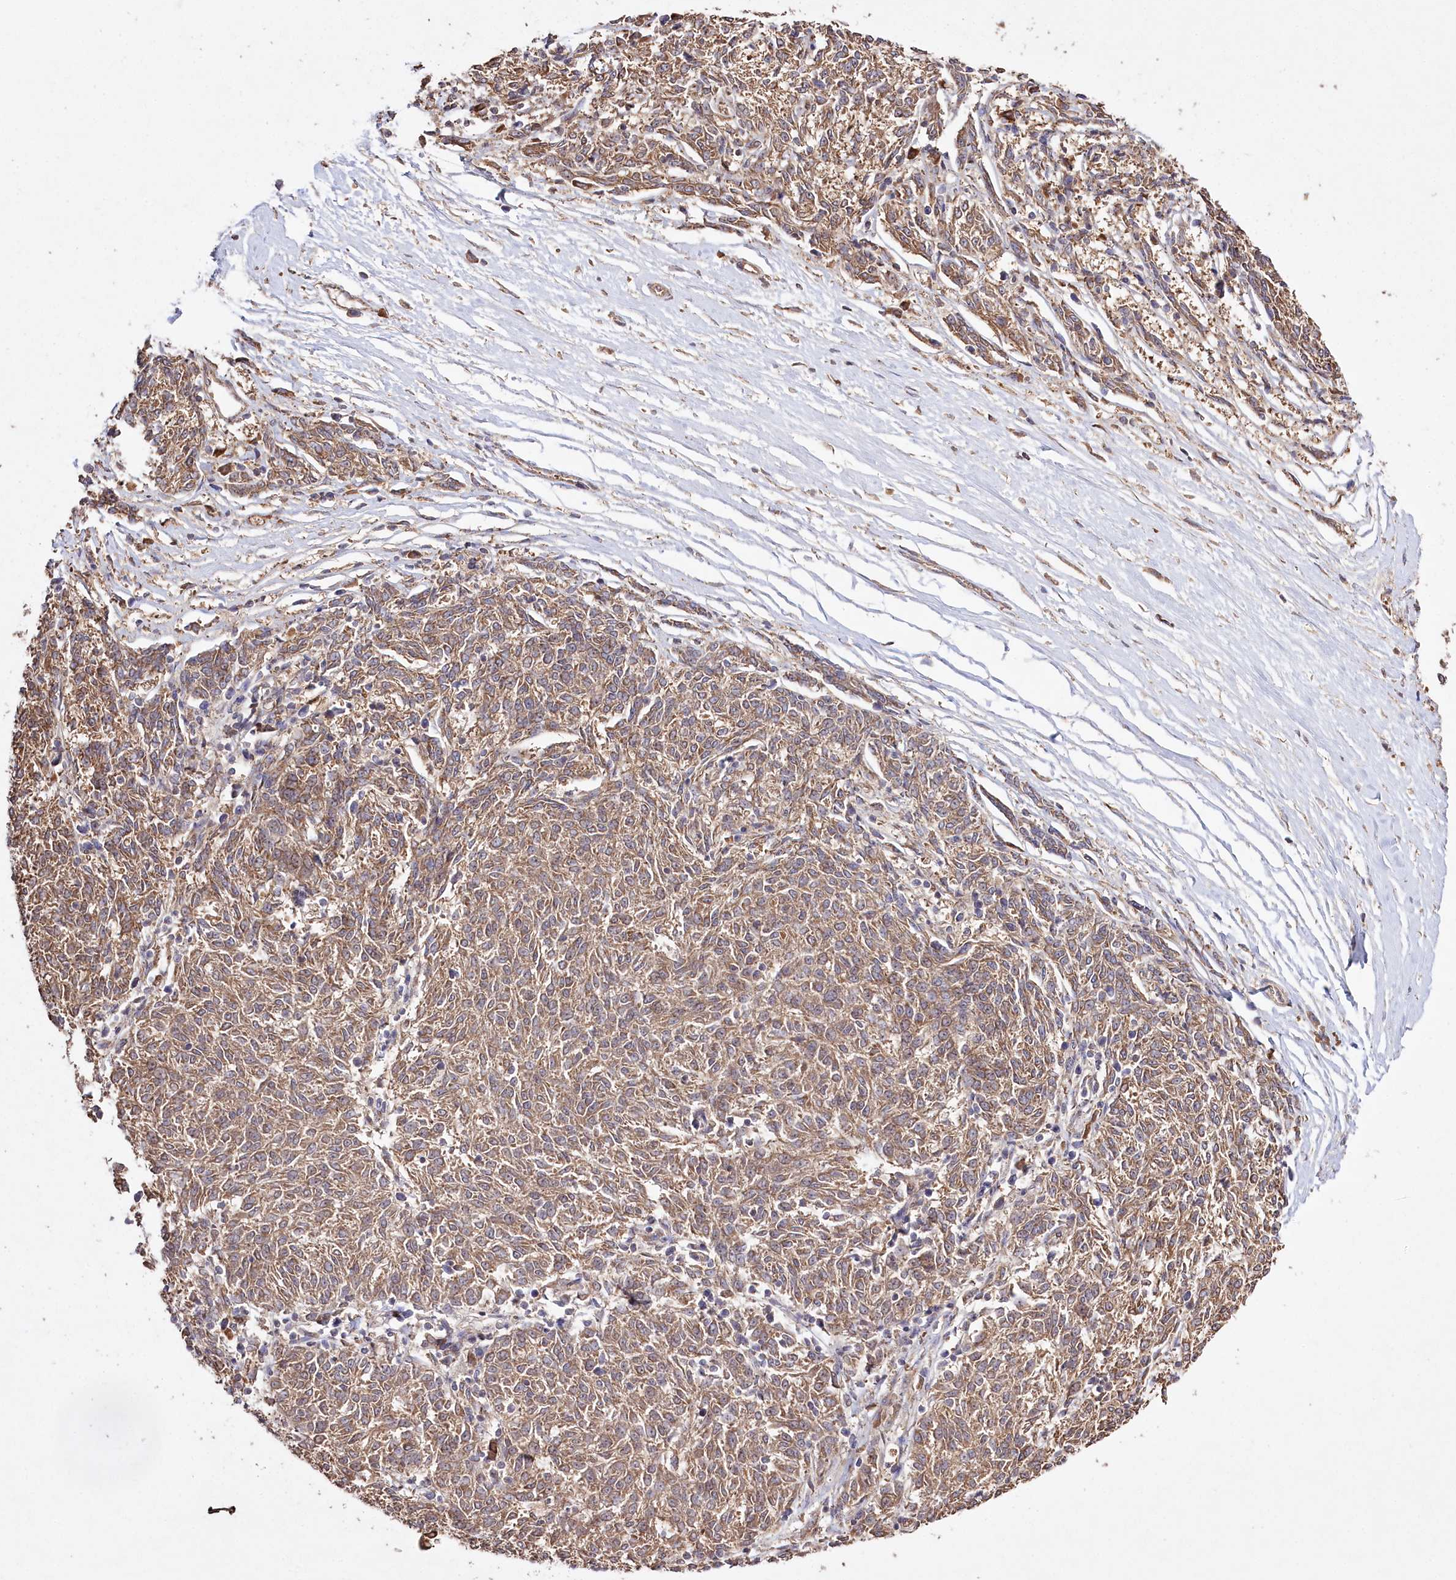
{"staining": {"intensity": "moderate", "quantity": ">75%", "location": "cytoplasmic/membranous"}, "tissue": "melanoma", "cell_type": "Tumor cells", "image_type": "cancer", "snomed": [{"axis": "morphology", "description": "Malignant melanoma, NOS"}, {"axis": "topography", "description": "Skin"}], "caption": "The micrograph shows staining of malignant melanoma, revealing moderate cytoplasmic/membranous protein positivity (brown color) within tumor cells.", "gene": "PRSS53", "patient": {"sex": "female", "age": 72}}